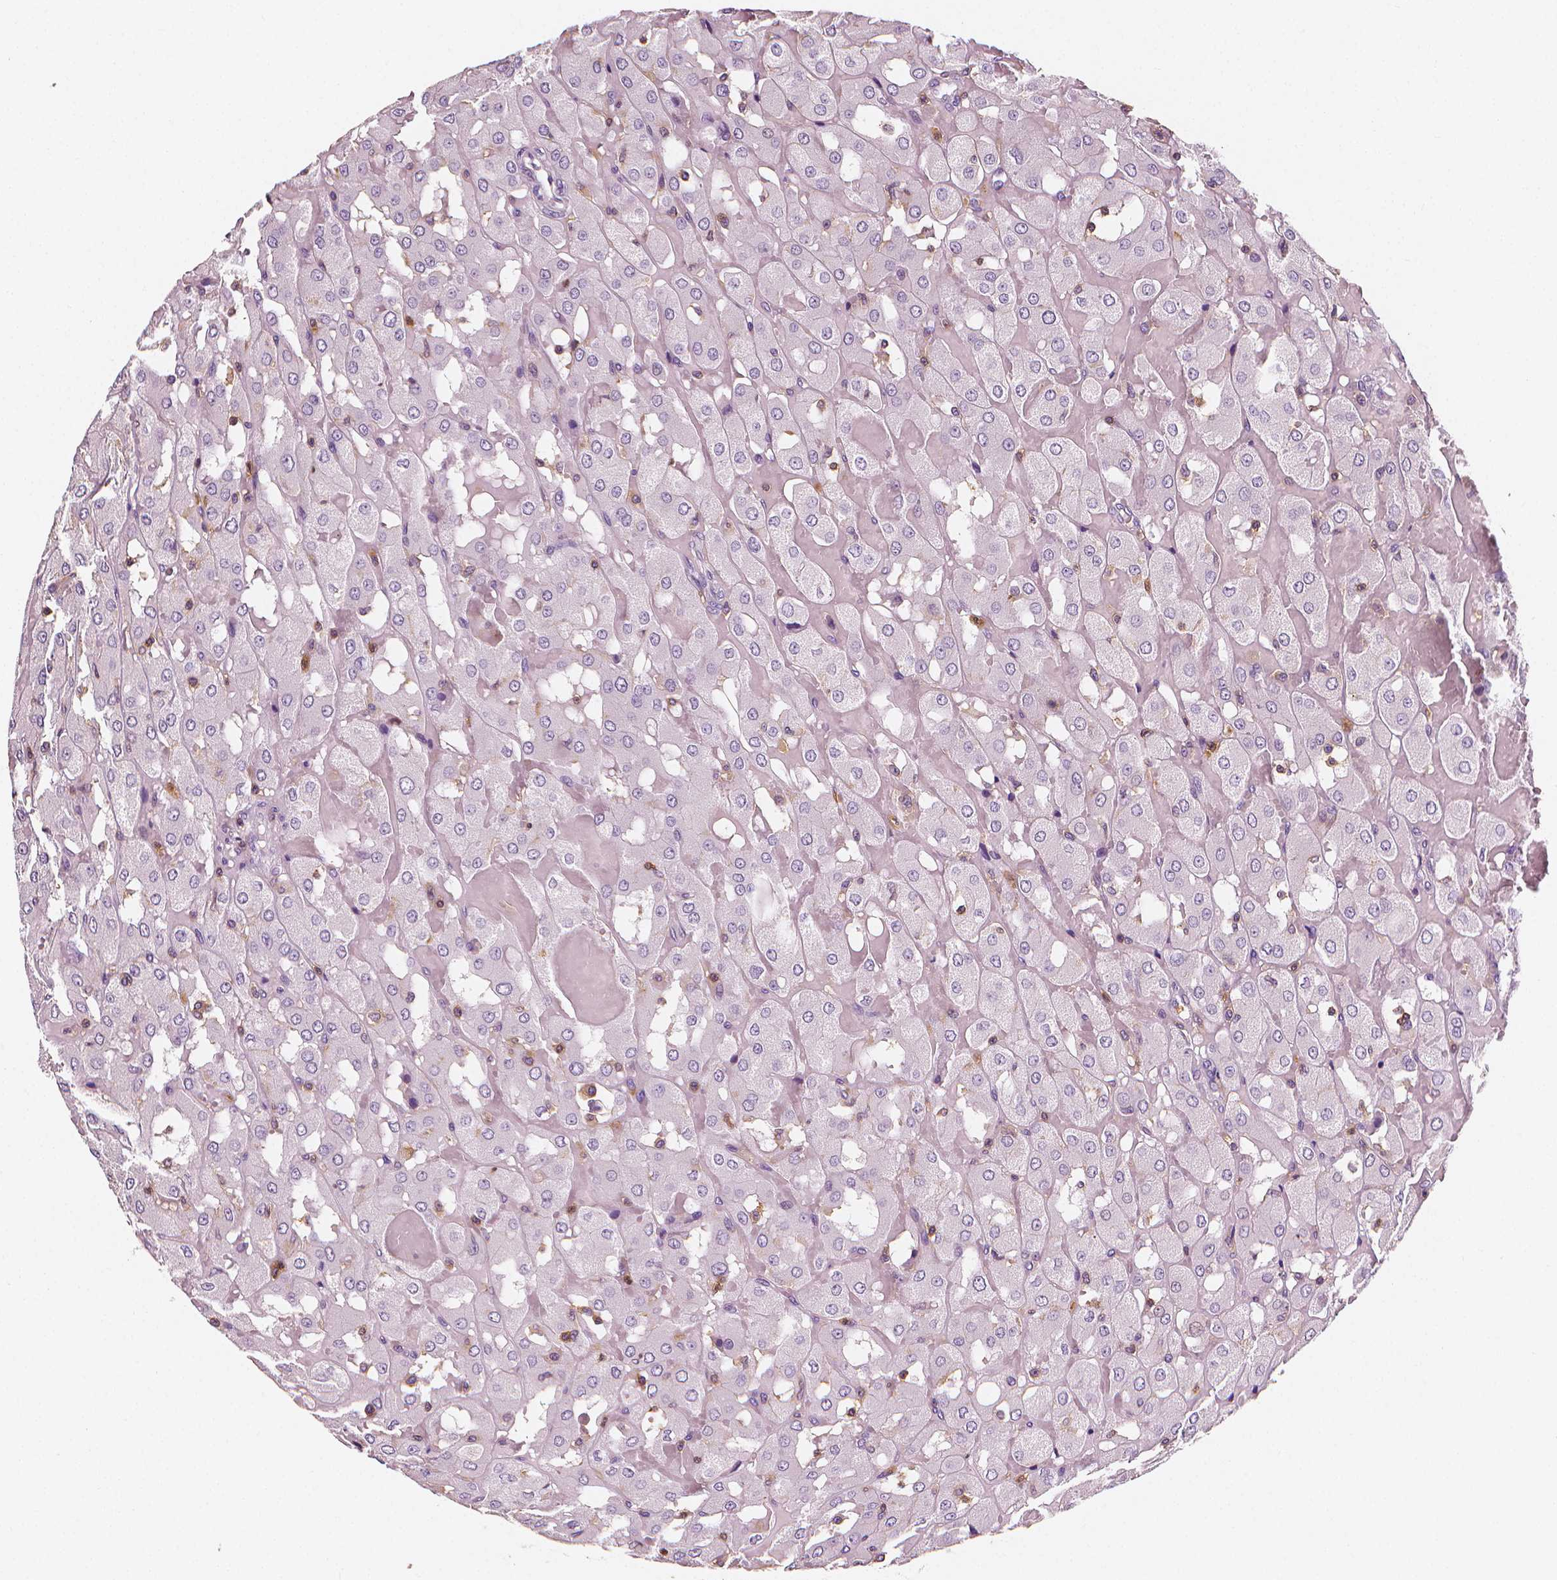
{"staining": {"intensity": "negative", "quantity": "none", "location": "none"}, "tissue": "renal cancer", "cell_type": "Tumor cells", "image_type": "cancer", "snomed": [{"axis": "morphology", "description": "Adenocarcinoma, NOS"}, {"axis": "topography", "description": "Kidney"}], "caption": "There is no significant positivity in tumor cells of renal adenocarcinoma.", "gene": "PTPRC", "patient": {"sex": "male", "age": 72}}